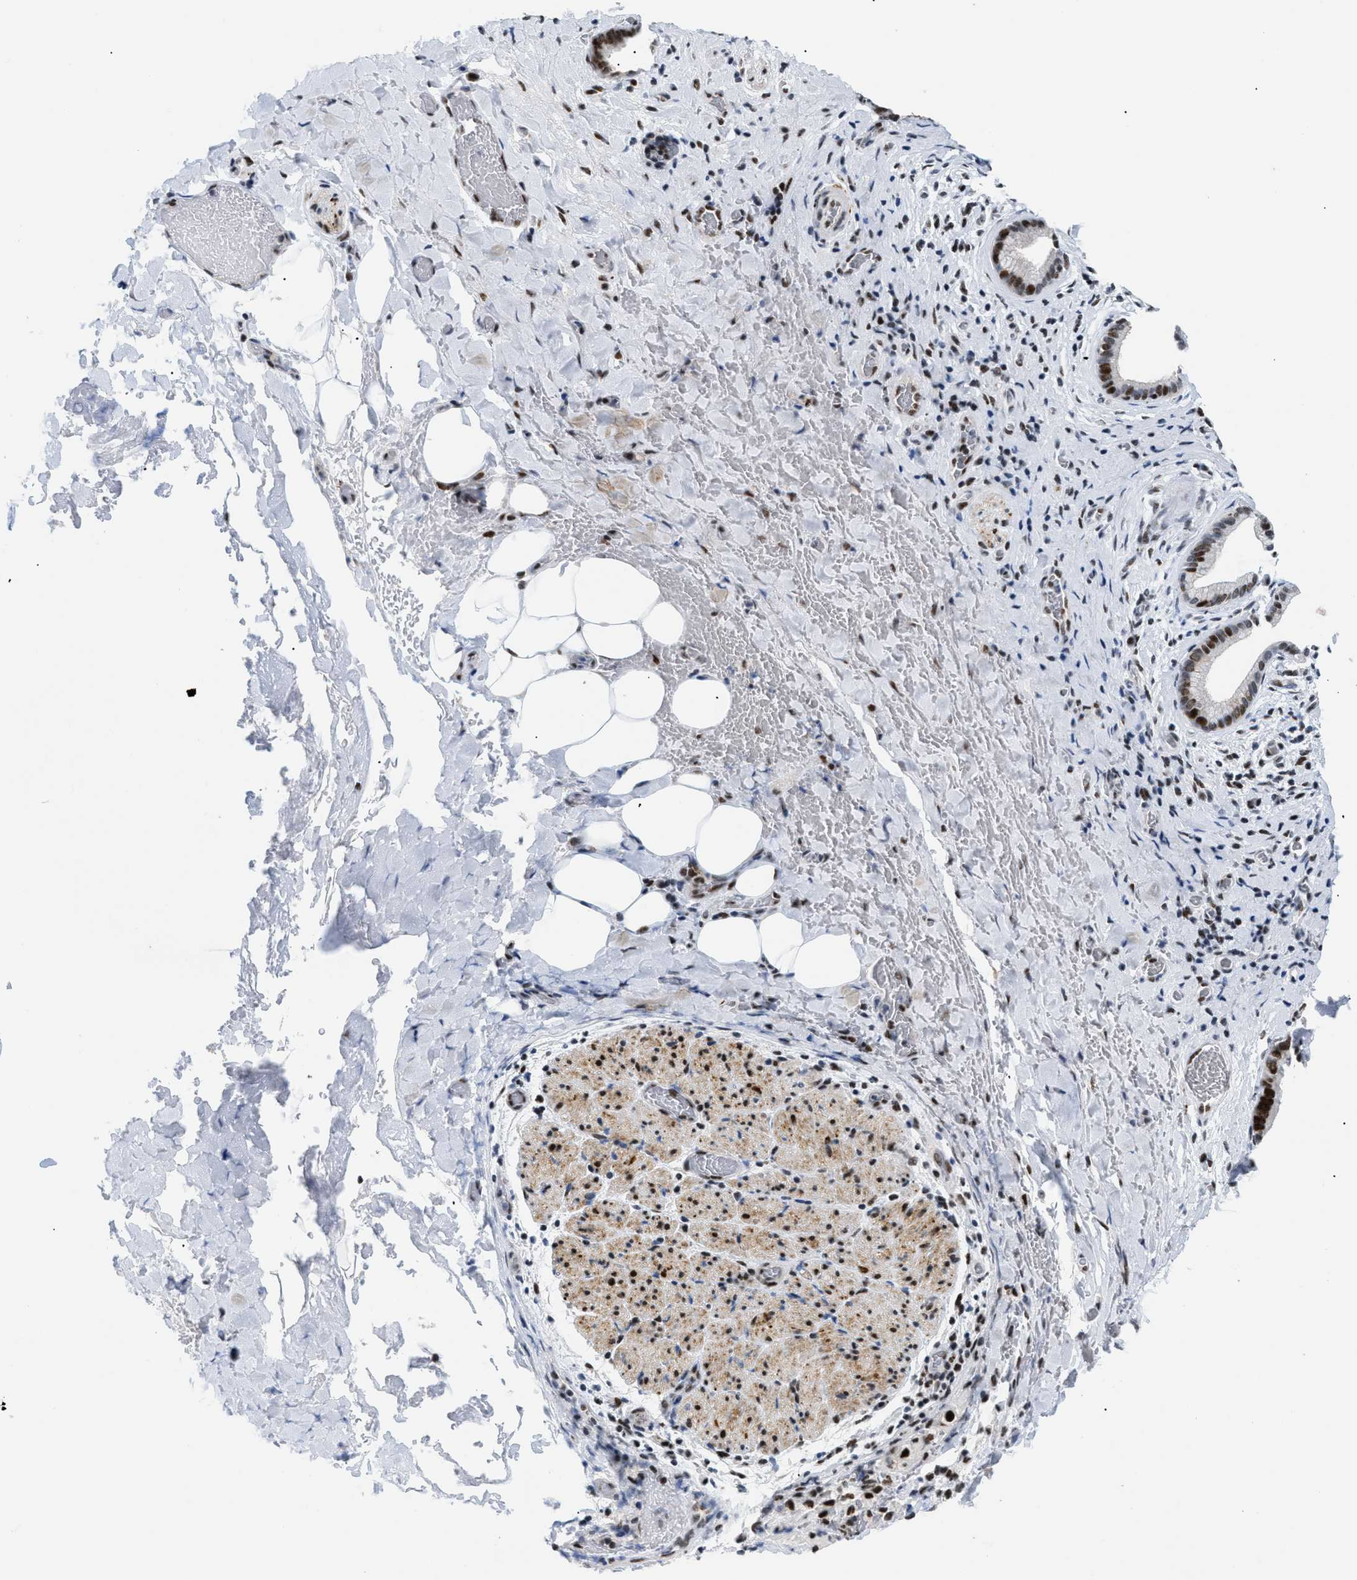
{"staining": {"intensity": "strong", "quantity": ">75%", "location": "nuclear"}, "tissue": "liver cancer", "cell_type": "Tumor cells", "image_type": "cancer", "snomed": [{"axis": "morphology", "description": "Cholangiocarcinoma"}, {"axis": "topography", "description": "Liver"}], "caption": "Immunohistochemistry photomicrograph of neoplastic tissue: liver cholangiocarcinoma stained using immunohistochemistry (IHC) shows high levels of strong protein expression localized specifically in the nuclear of tumor cells, appearing as a nuclear brown color.", "gene": "MED1", "patient": {"sex": "female", "age": 55}}